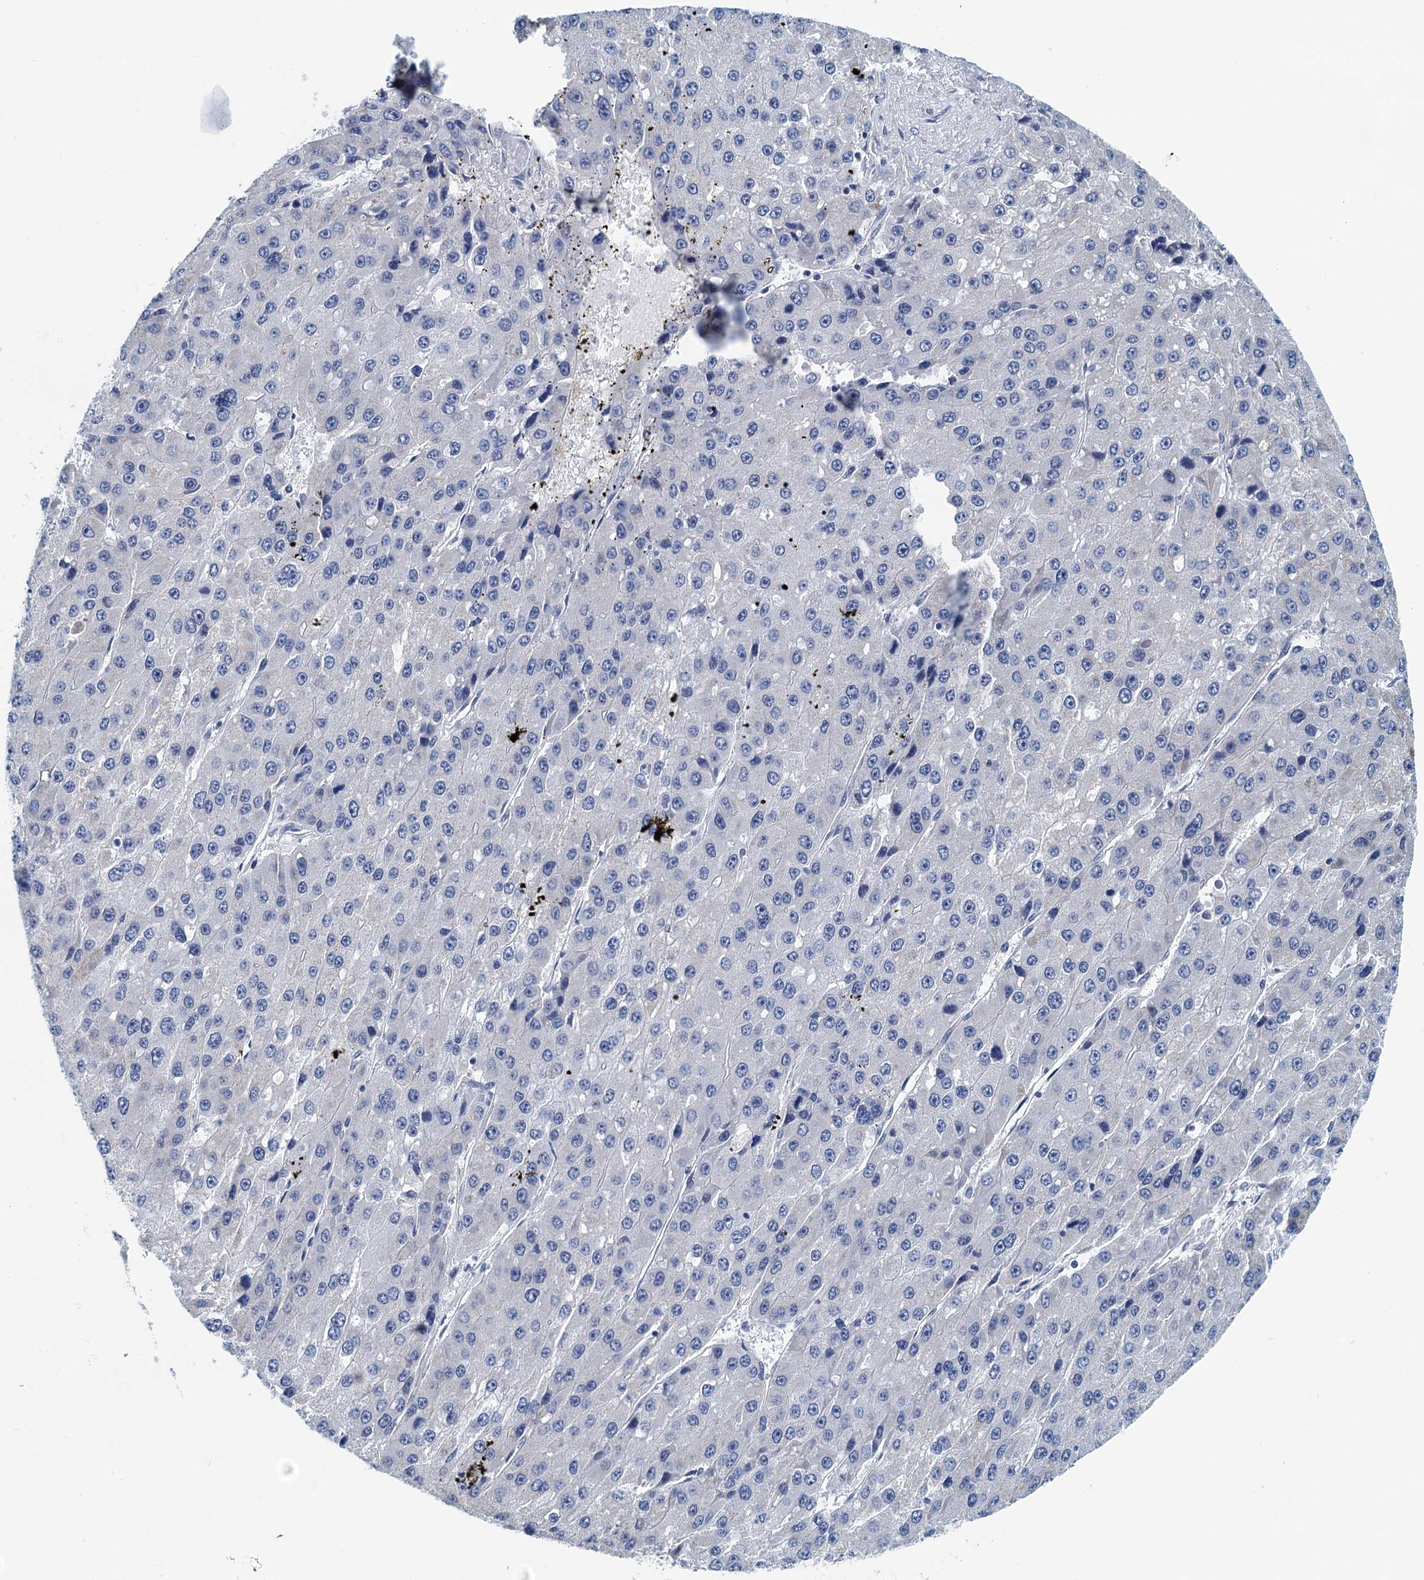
{"staining": {"intensity": "negative", "quantity": "none", "location": "none"}, "tissue": "liver cancer", "cell_type": "Tumor cells", "image_type": "cancer", "snomed": [{"axis": "morphology", "description": "Carcinoma, Hepatocellular, NOS"}, {"axis": "topography", "description": "Liver"}], "caption": "Immunohistochemistry (IHC) photomicrograph of neoplastic tissue: human liver hepatocellular carcinoma stained with DAB shows no significant protein expression in tumor cells.", "gene": "DTD1", "patient": {"sex": "female", "age": 73}}